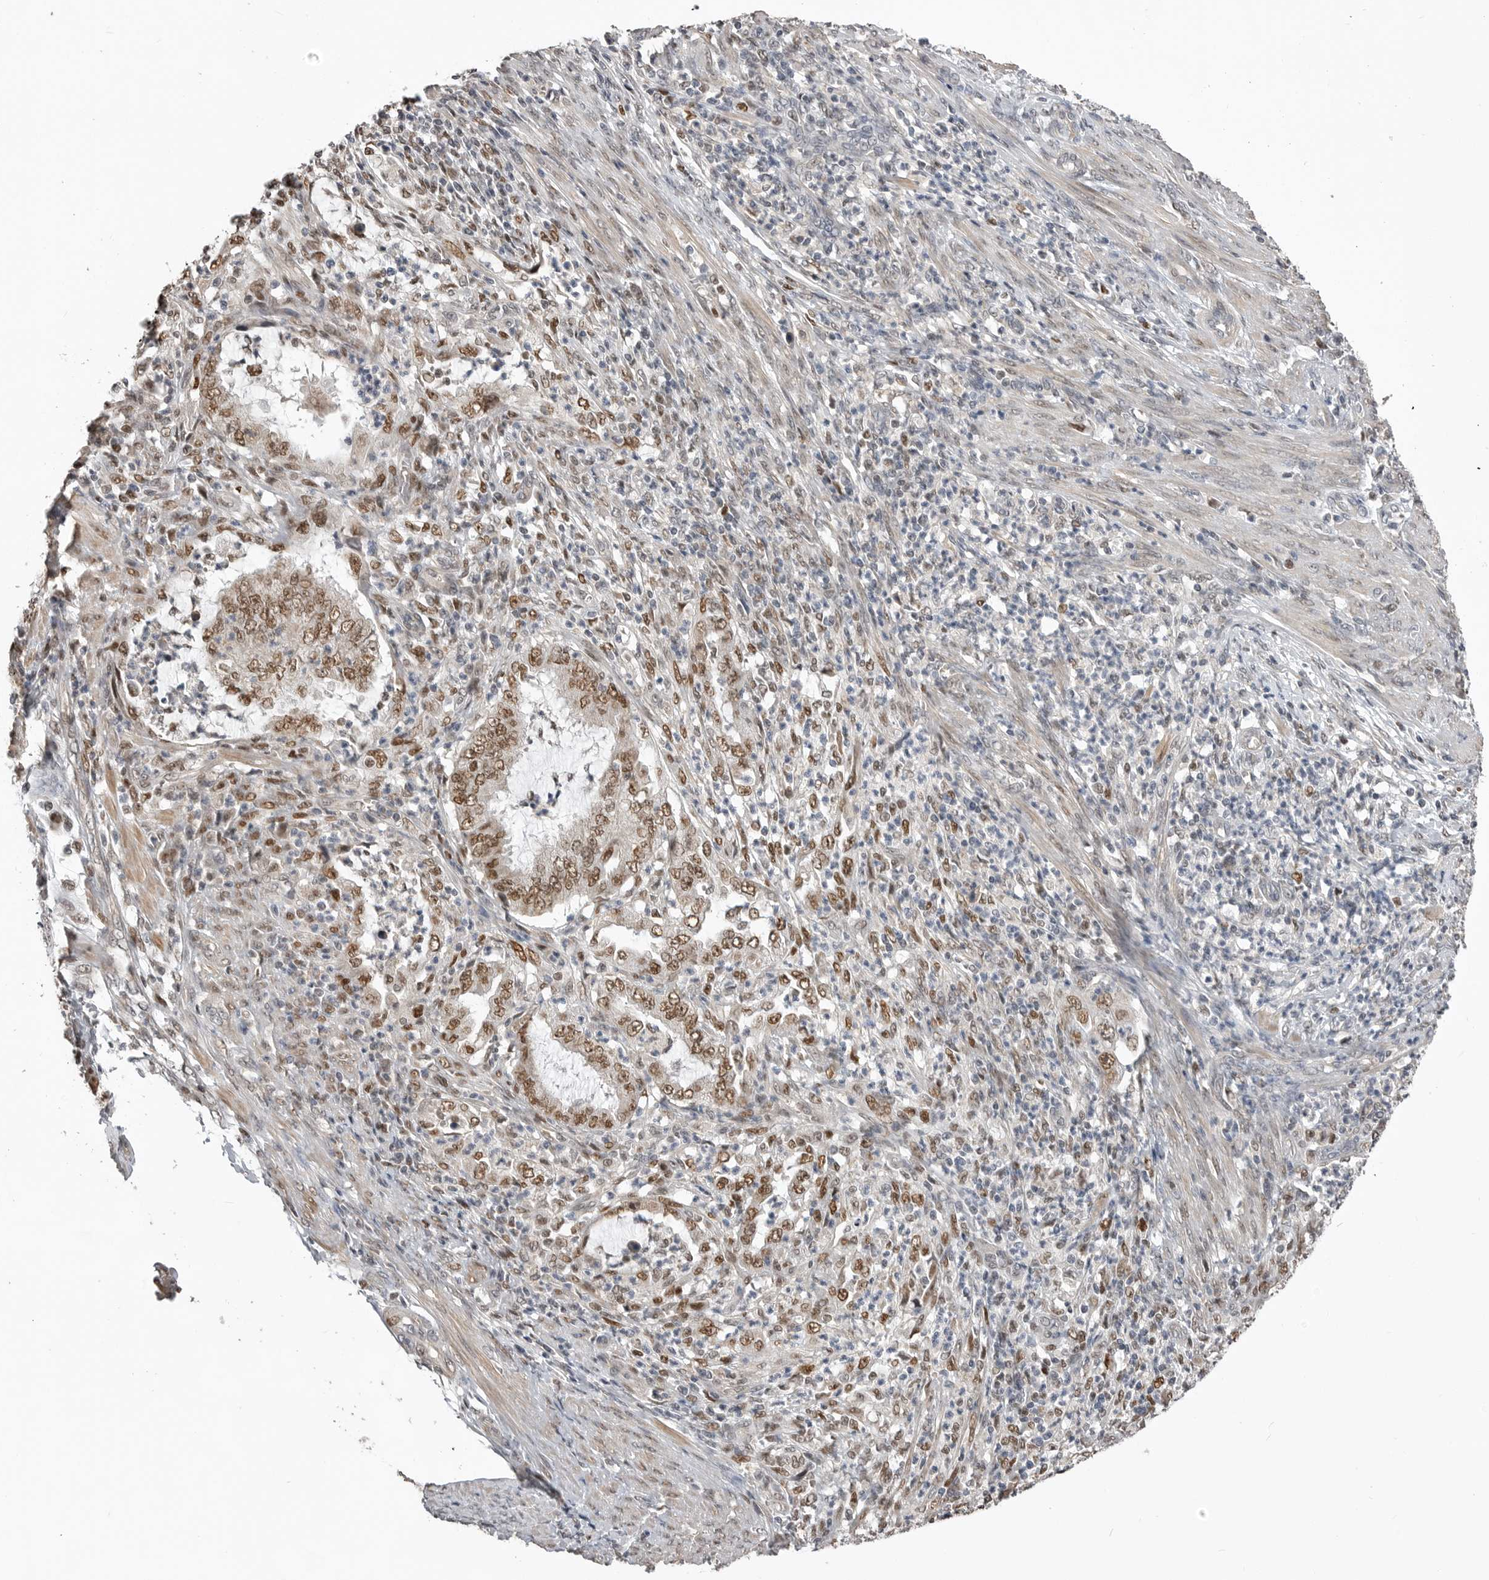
{"staining": {"intensity": "moderate", "quantity": ">75%", "location": "nuclear"}, "tissue": "endometrial cancer", "cell_type": "Tumor cells", "image_type": "cancer", "snomed": [{"axis": "morphology", "description": "Adenocarcinoma, NOS"}, {"axis": "topography", "description": "Endometrium"}], "caption": "High-magnification brightfield microscopy of adenocarcinoma (endometrial) stained with DAB (3,3'-diaminobenzidine) (brown) and counterstained with hematoxylin (blue). tumor cells exhibit moderate nuclear staining is present in approximately>75% of cells.", "gene": "SMARCC1", "patient": {"sex": "female", "age": 49}}